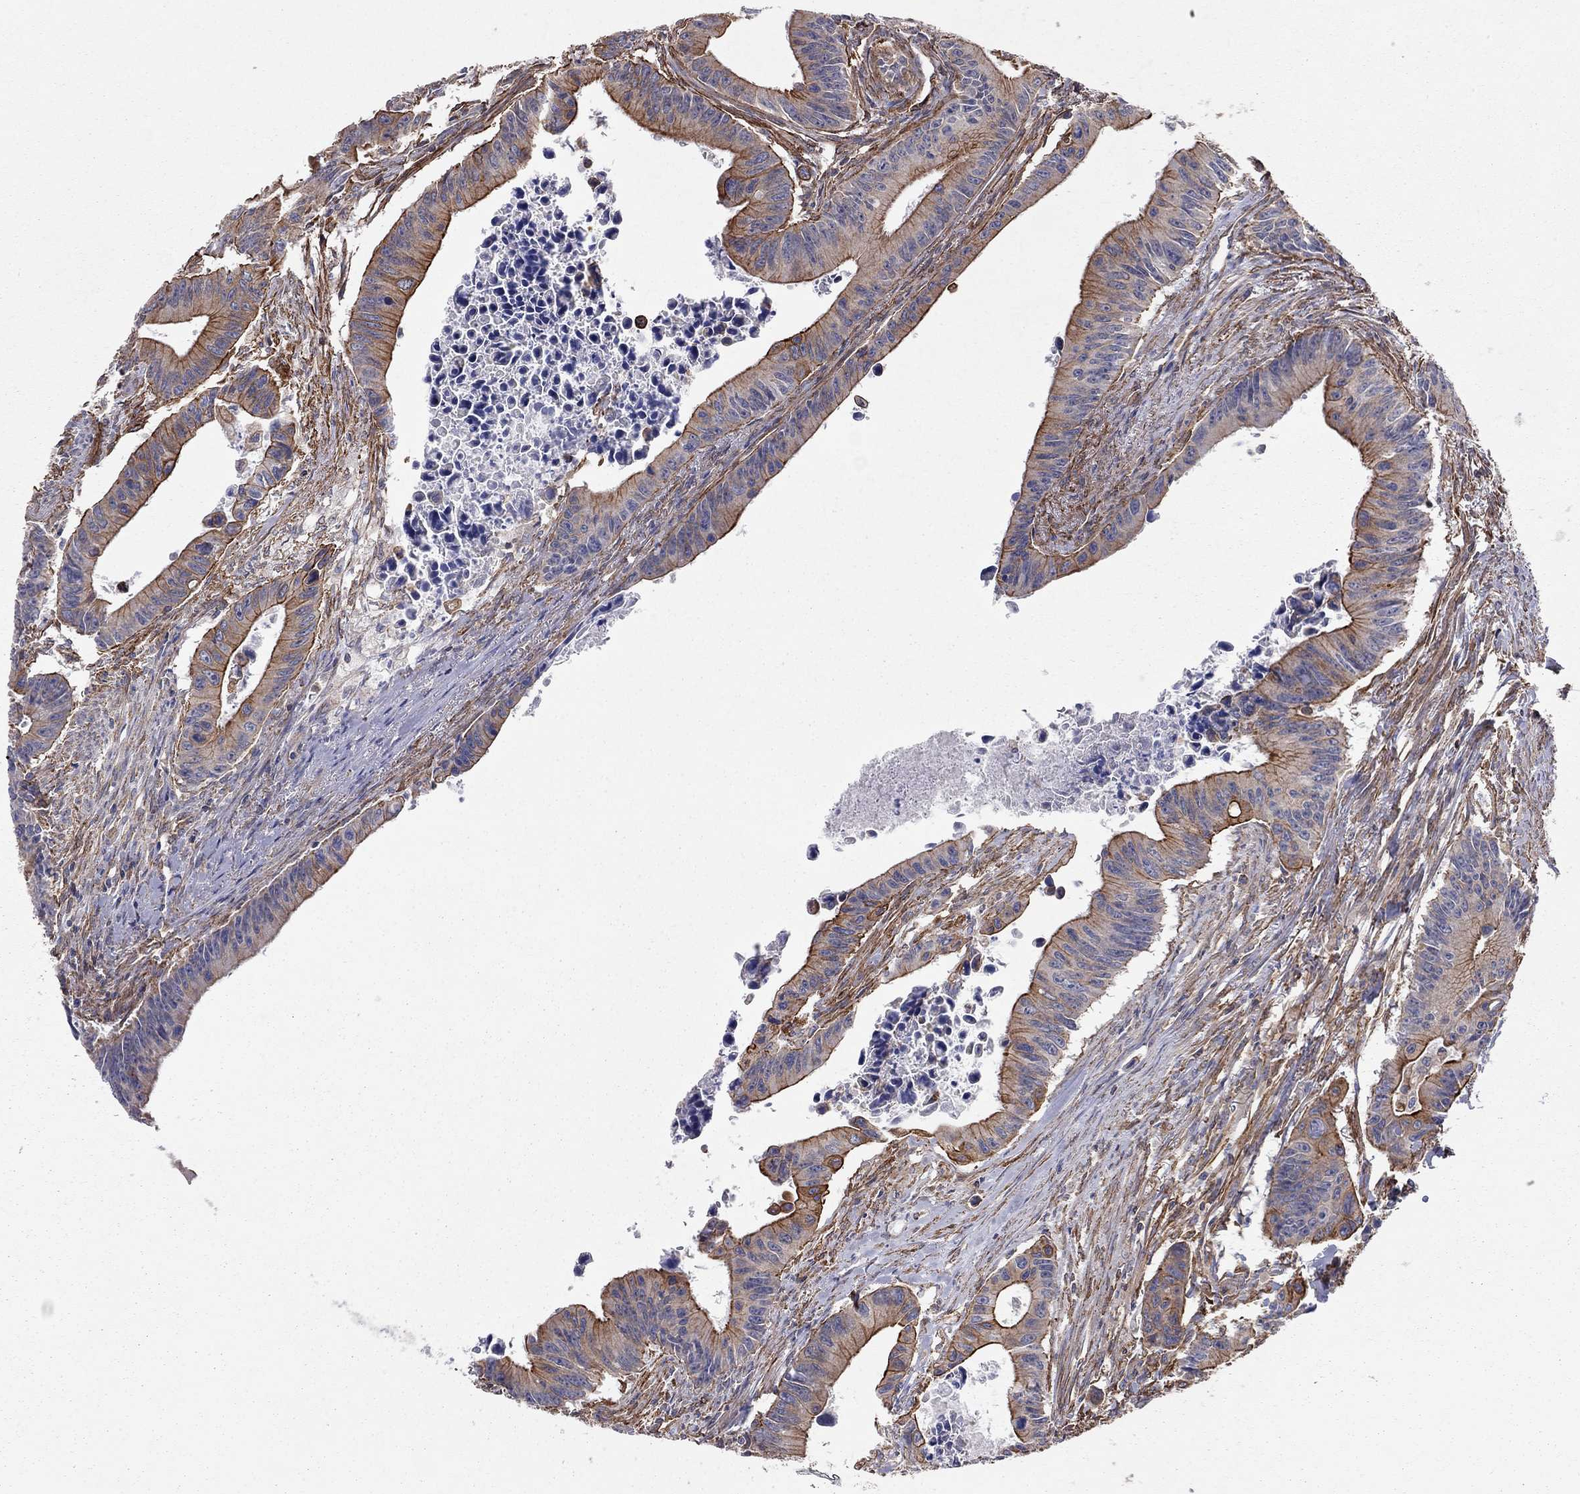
{"staining": {"intensity": "strong", "quantity": "25%-75%", "location": "cytoplasmic/membranous"}, "tissue": "colorectal cancer", "cell_type": "Tumor cells", "image_type": "cancer", "snomed": [{"axis": "morphology", "description": "Adenocarcinoma, NOS"}, {"axis": "topography", "description": "Colon"}], "caption": "Tumor cells demonstrate high levels of strong cytoplasmic/membranous expression in about 25%-75% of cells in human colorectal adenocarcinoma. Immunohistochemistry stains the protein of interest in brown and the nuclei are stained blue.", "gene": "BICDL2", "patient": {"sex": "female", "age": 87}}